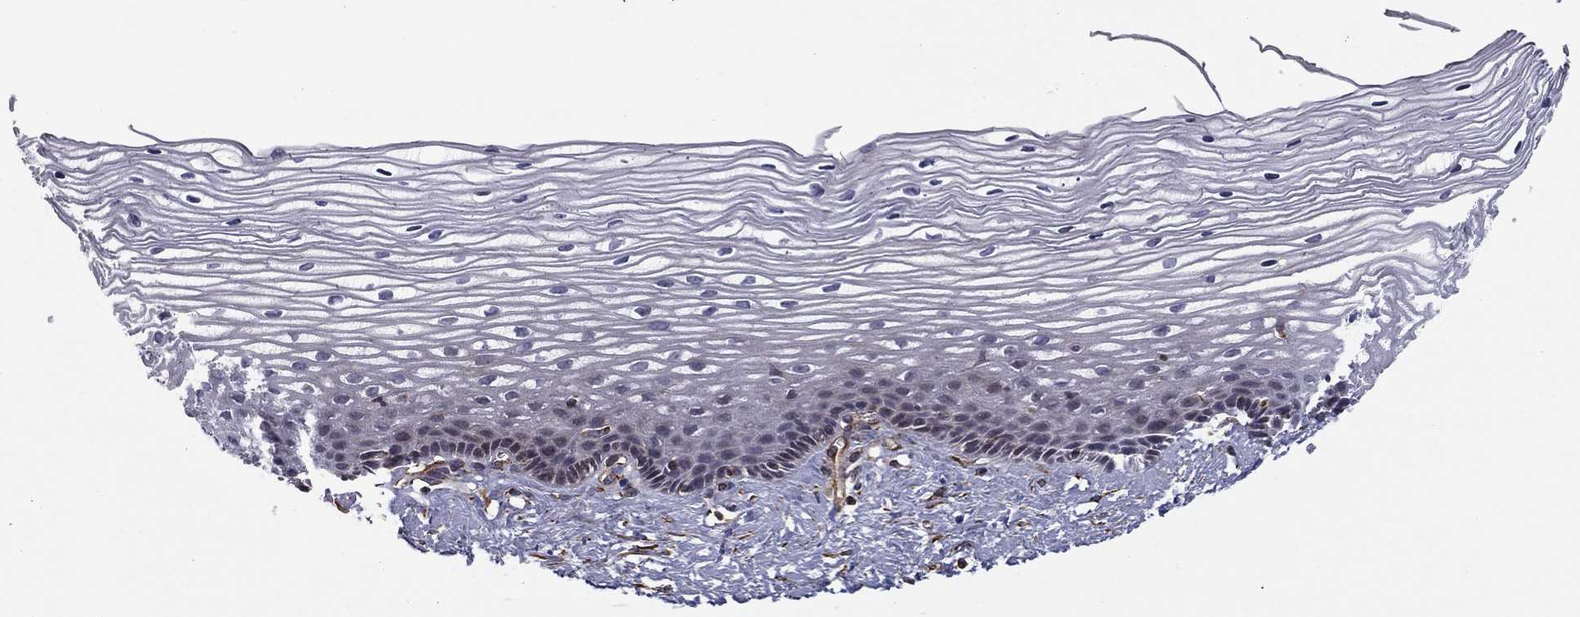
{"staining": {"intensity": "moderate", "quantity": "<25%", "location": "cytoplasmic/membranous"}, "tissue": "cervix", "cell_type": "Glandular cells", "image_type": "normal", "snomed": [{"axis": "morphology", "description": "Normal tissue, NOS"}, {"axis": "topography", "description": "Cervix"}], "caption": "High-power microscopy captured an IHC histopathology image of unremarkable cervix, revealing moderate cytoplasmic/membranous positivity in about <25% of glandular cells. The staining is performed using DAB (3,3'-diaminobenzidine) brown chromogen to label protein expression. The nuclei are counter-stained blue using hematoxylin.", "gene": "CLSTN1", "patient": {"sex": "female", "age": 40}}